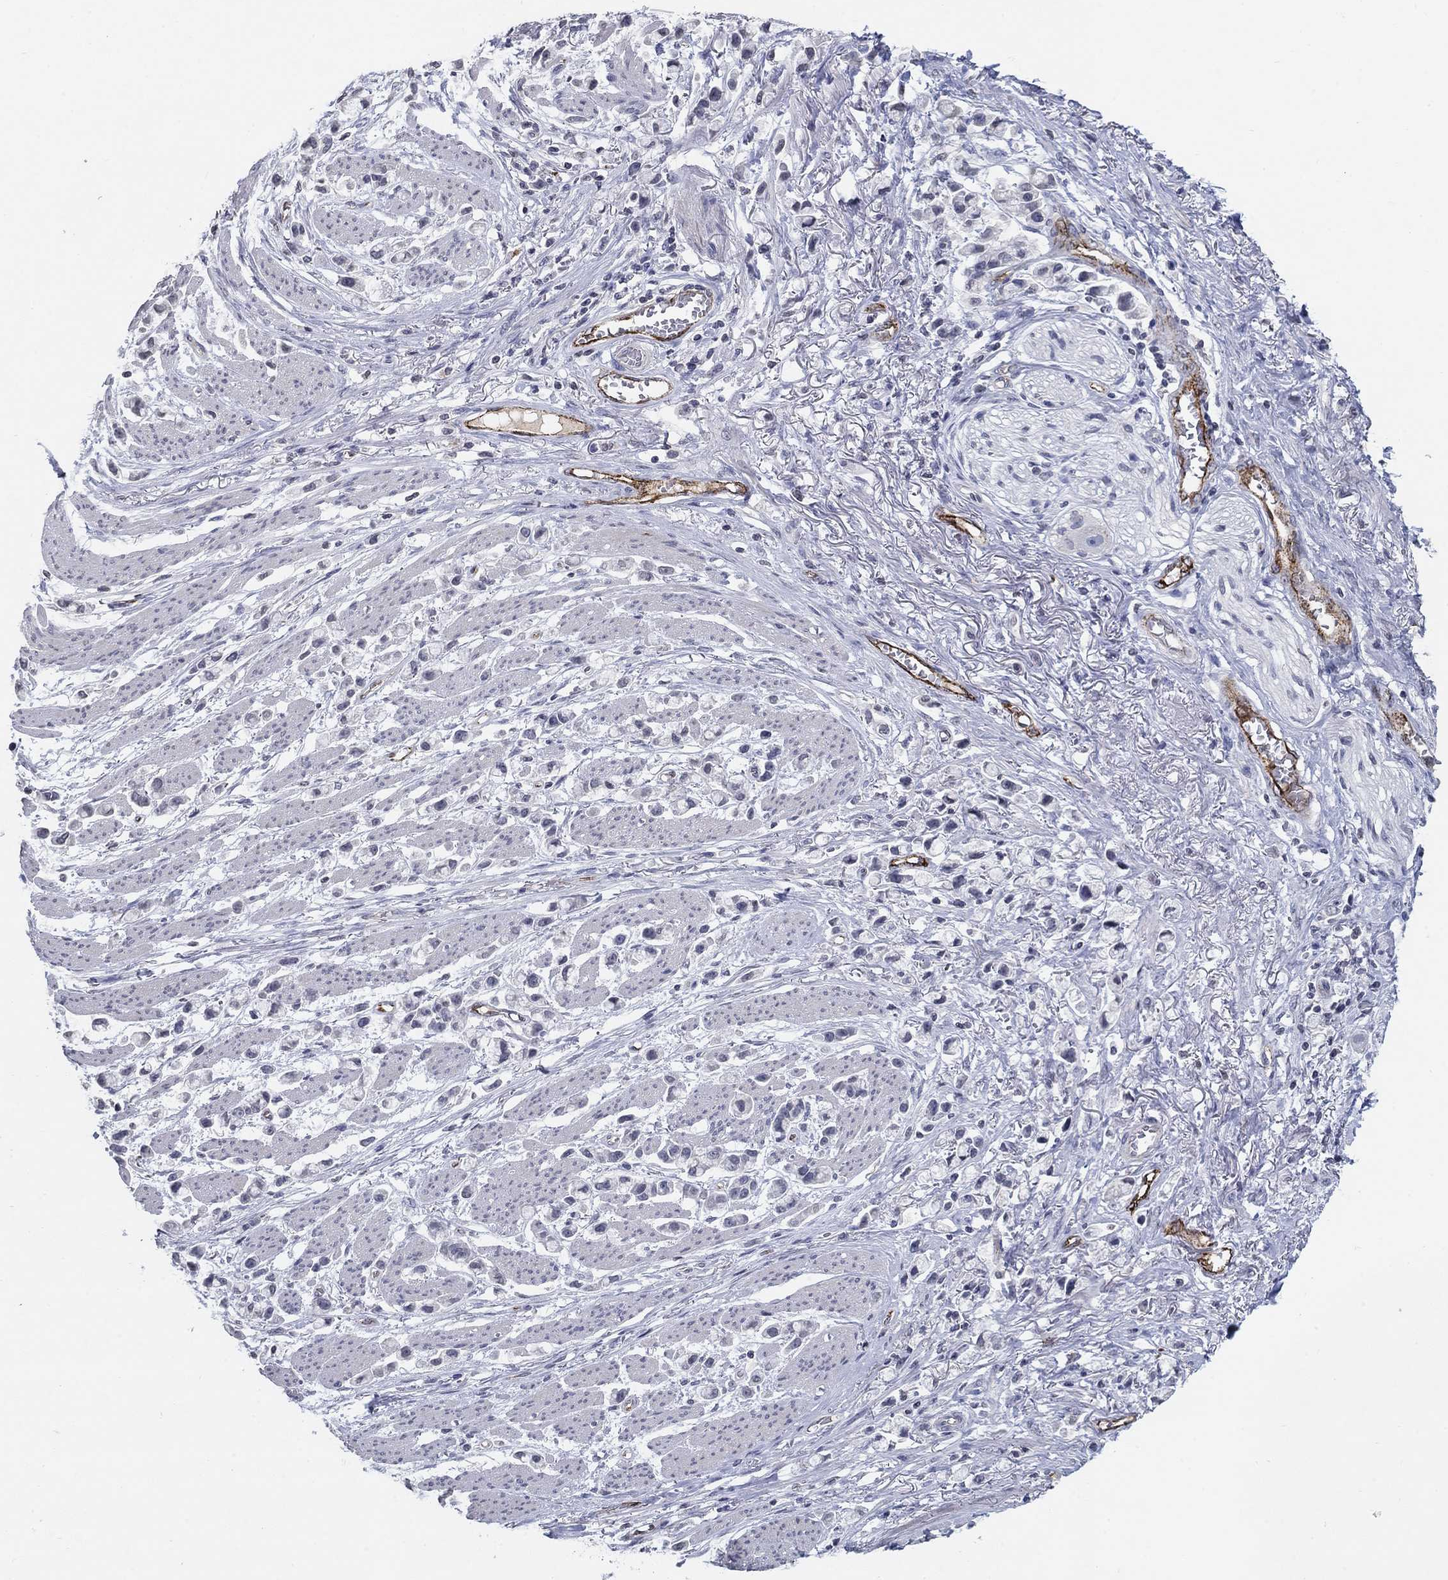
{"staining": {"intensity": "negative", "quantity": "none", "location": "none"}, "tissue": "stomach cancer", "cell_type": "Tumor cells", "image_type": "cancer", "snomed": [{"axis": "morphology", "description": "Adenocarcinoma, NOS"}, {"axis": "topography", "description": "Stomach"}], "caption": "Tumor cells show no significant positivity in stomach cancer (adenocarcinoma).", "gene": "TINAG", "patient": {"sex": "female", "age": 81}}